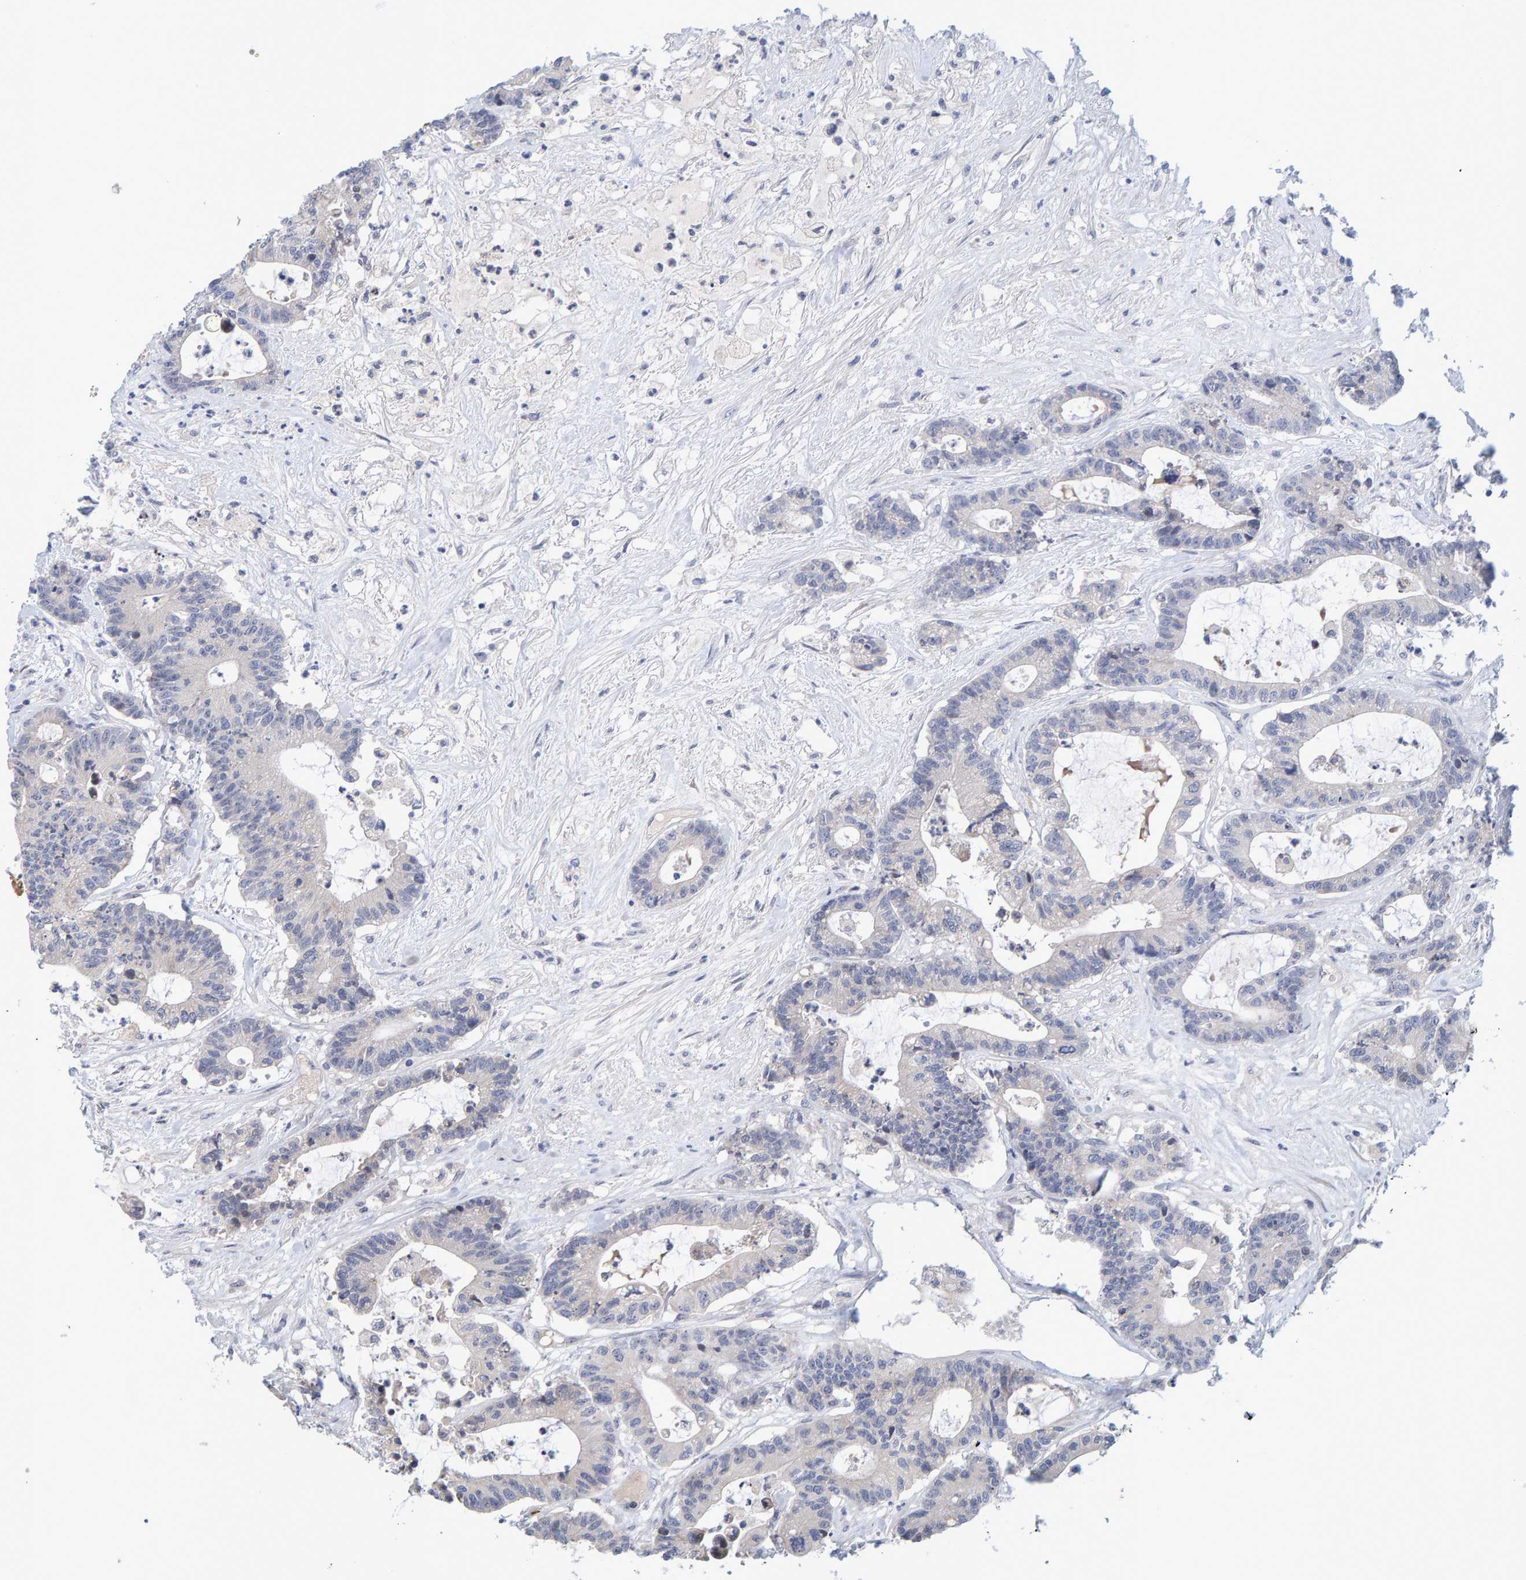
{"staining": {"intensity": "negative", "quantity": "none", "location": "none"}, "tissue": "colorectal cancer", "cell_type": "Tumor cells", "image_type": "cancer", "snomed": [{"axis": "morphology", "description": "Adenocarcinoma, NOS"}, {"axis": "topography", "description": "Colon"}], "caption": "Adenocarcinoma (colorectal) was stained to show a protein in brown. There is no significant positivity in tumor cells. (DAB (3,3'-diaminobenzidine) immunohistochemistry with hematoxylin counter stain).", "gene": "ZNF77", "patient": {"sex": "female", "age": 84}}